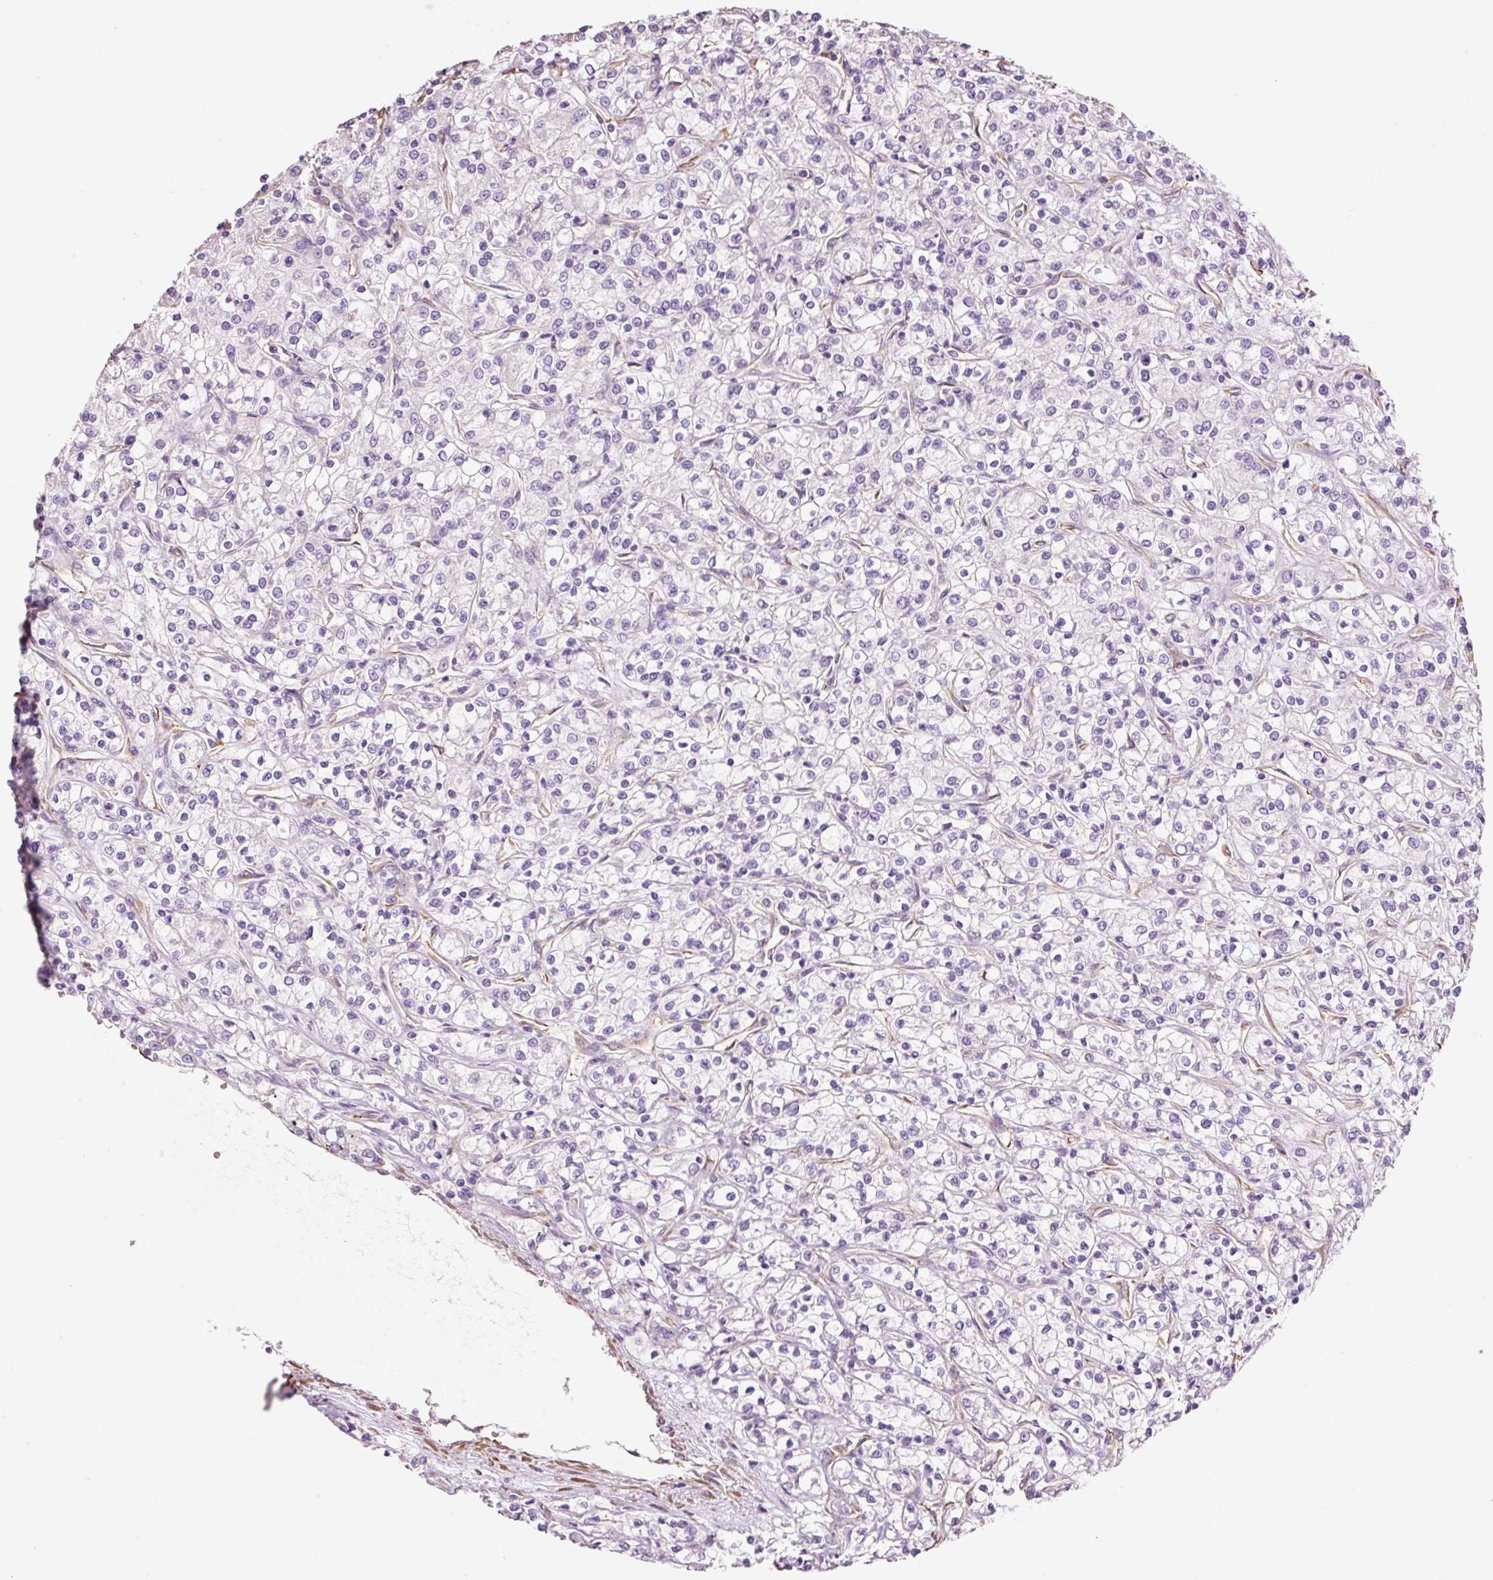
{"staining": {"intensity": "negative", "quantity": "none", "location": "none"}, "tissue": "renal cancer", "cell_type": "Tumor cells", "image_type": "cancer", "snomed": [{"axis": "morphology", "description": "Adenocarcinoma, NOS"}, {"axis": "topography", "description": "Kidney"}], "caption": "Tumor cells are negative for brown protein staining in renal cancer (adenocarcinoma).", "gene": "GCG", "patient": {"sex": "female", "age": 59}}